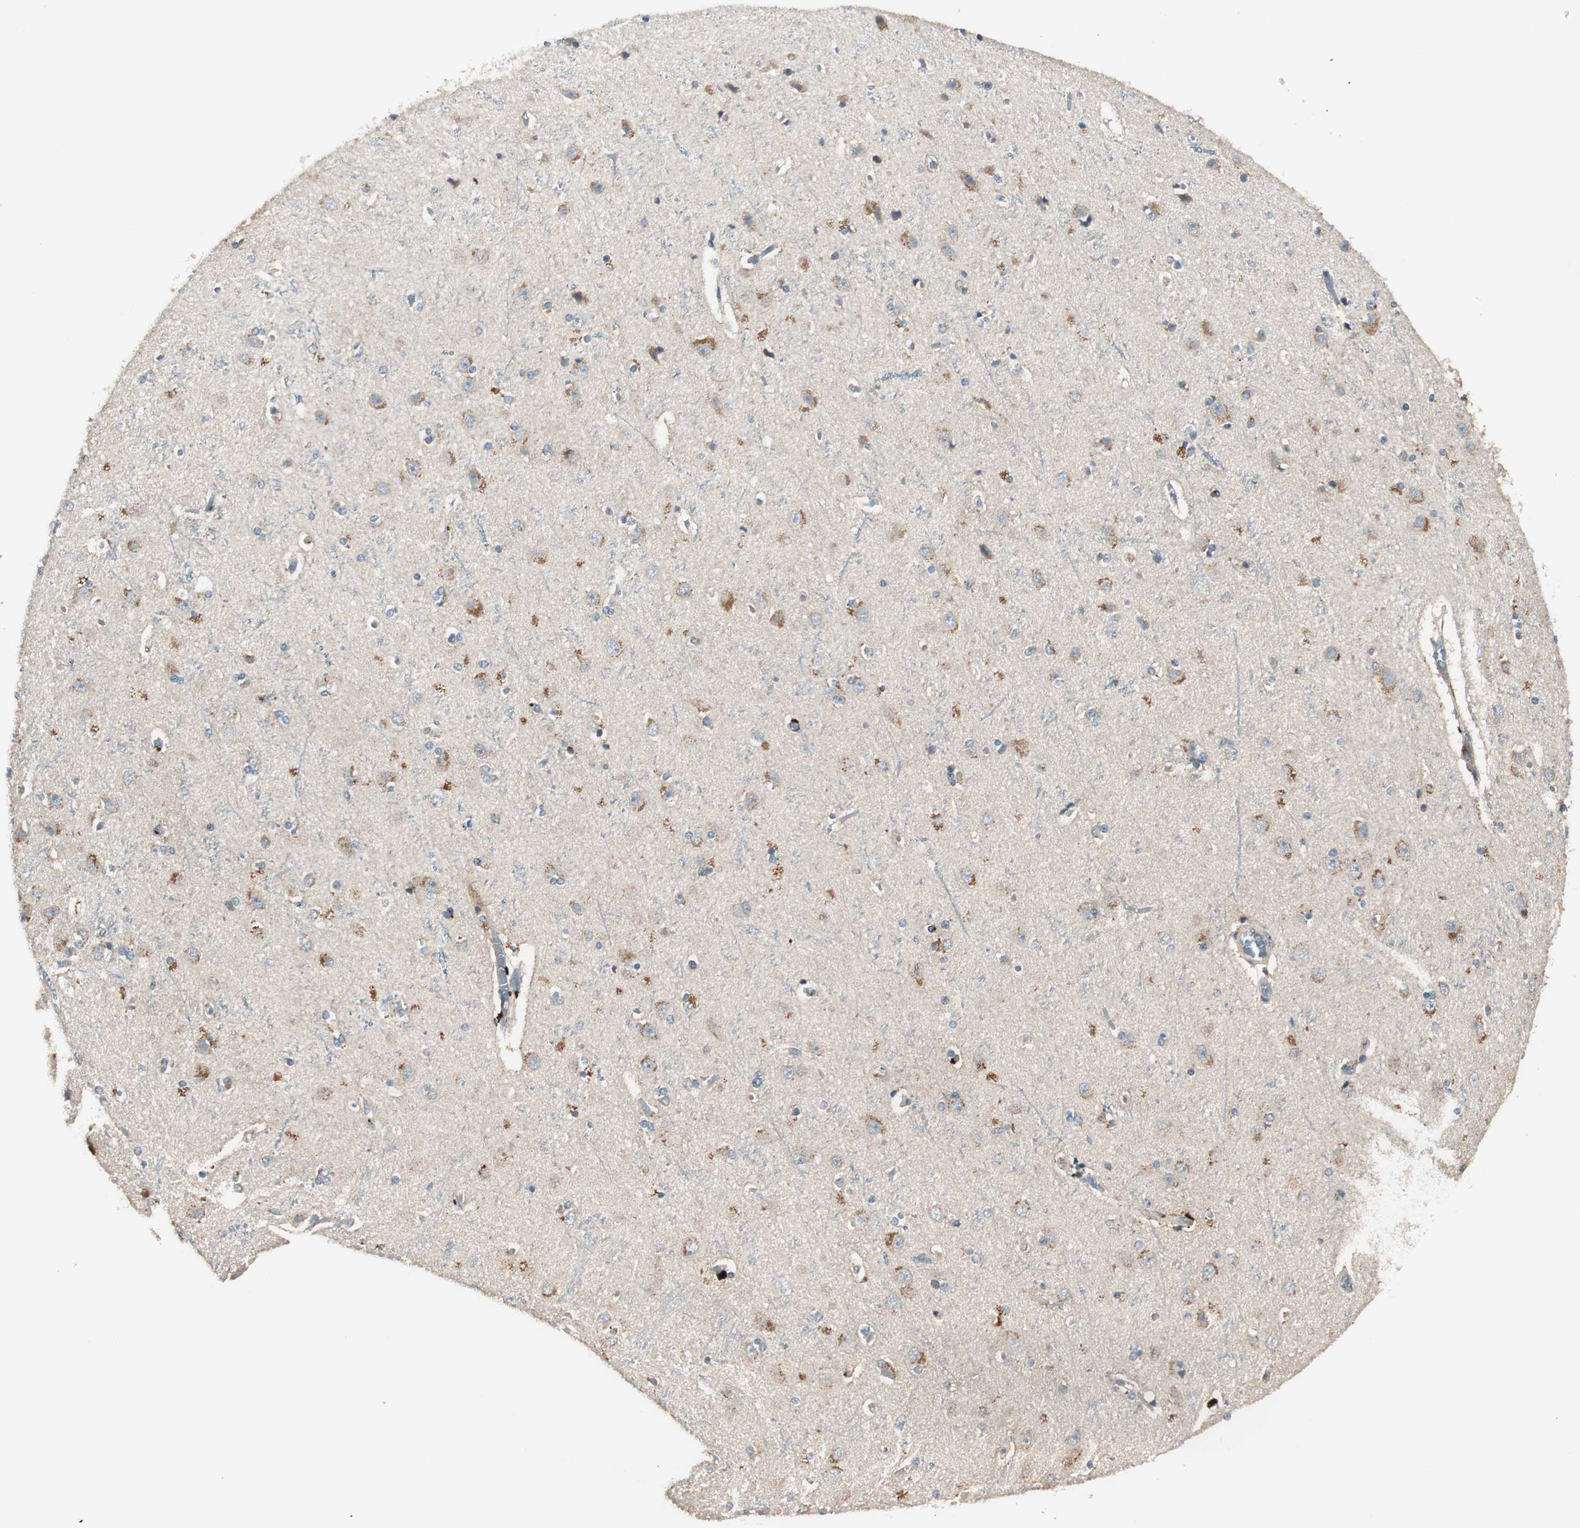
{"staining": {"intensity": "negative", "quantity": "none", "location": "none"}, "tissue": "cerebral cortex", "cell_type": "Endothelial cells", "image_type": "normal", "snomed": [{"axis": "morphology", "description": "Normal tissue, NOS"}, {"axis": "topography", "description": "Cerebral cortex"}], "caption": "Immunohistochemistry image of normal cerebral cortex stained for a protein (brown), which demonstrates no positivity in endothelial cells.", "gene": "NFRKB", "patient": {"sex": "female", "age": 54}}